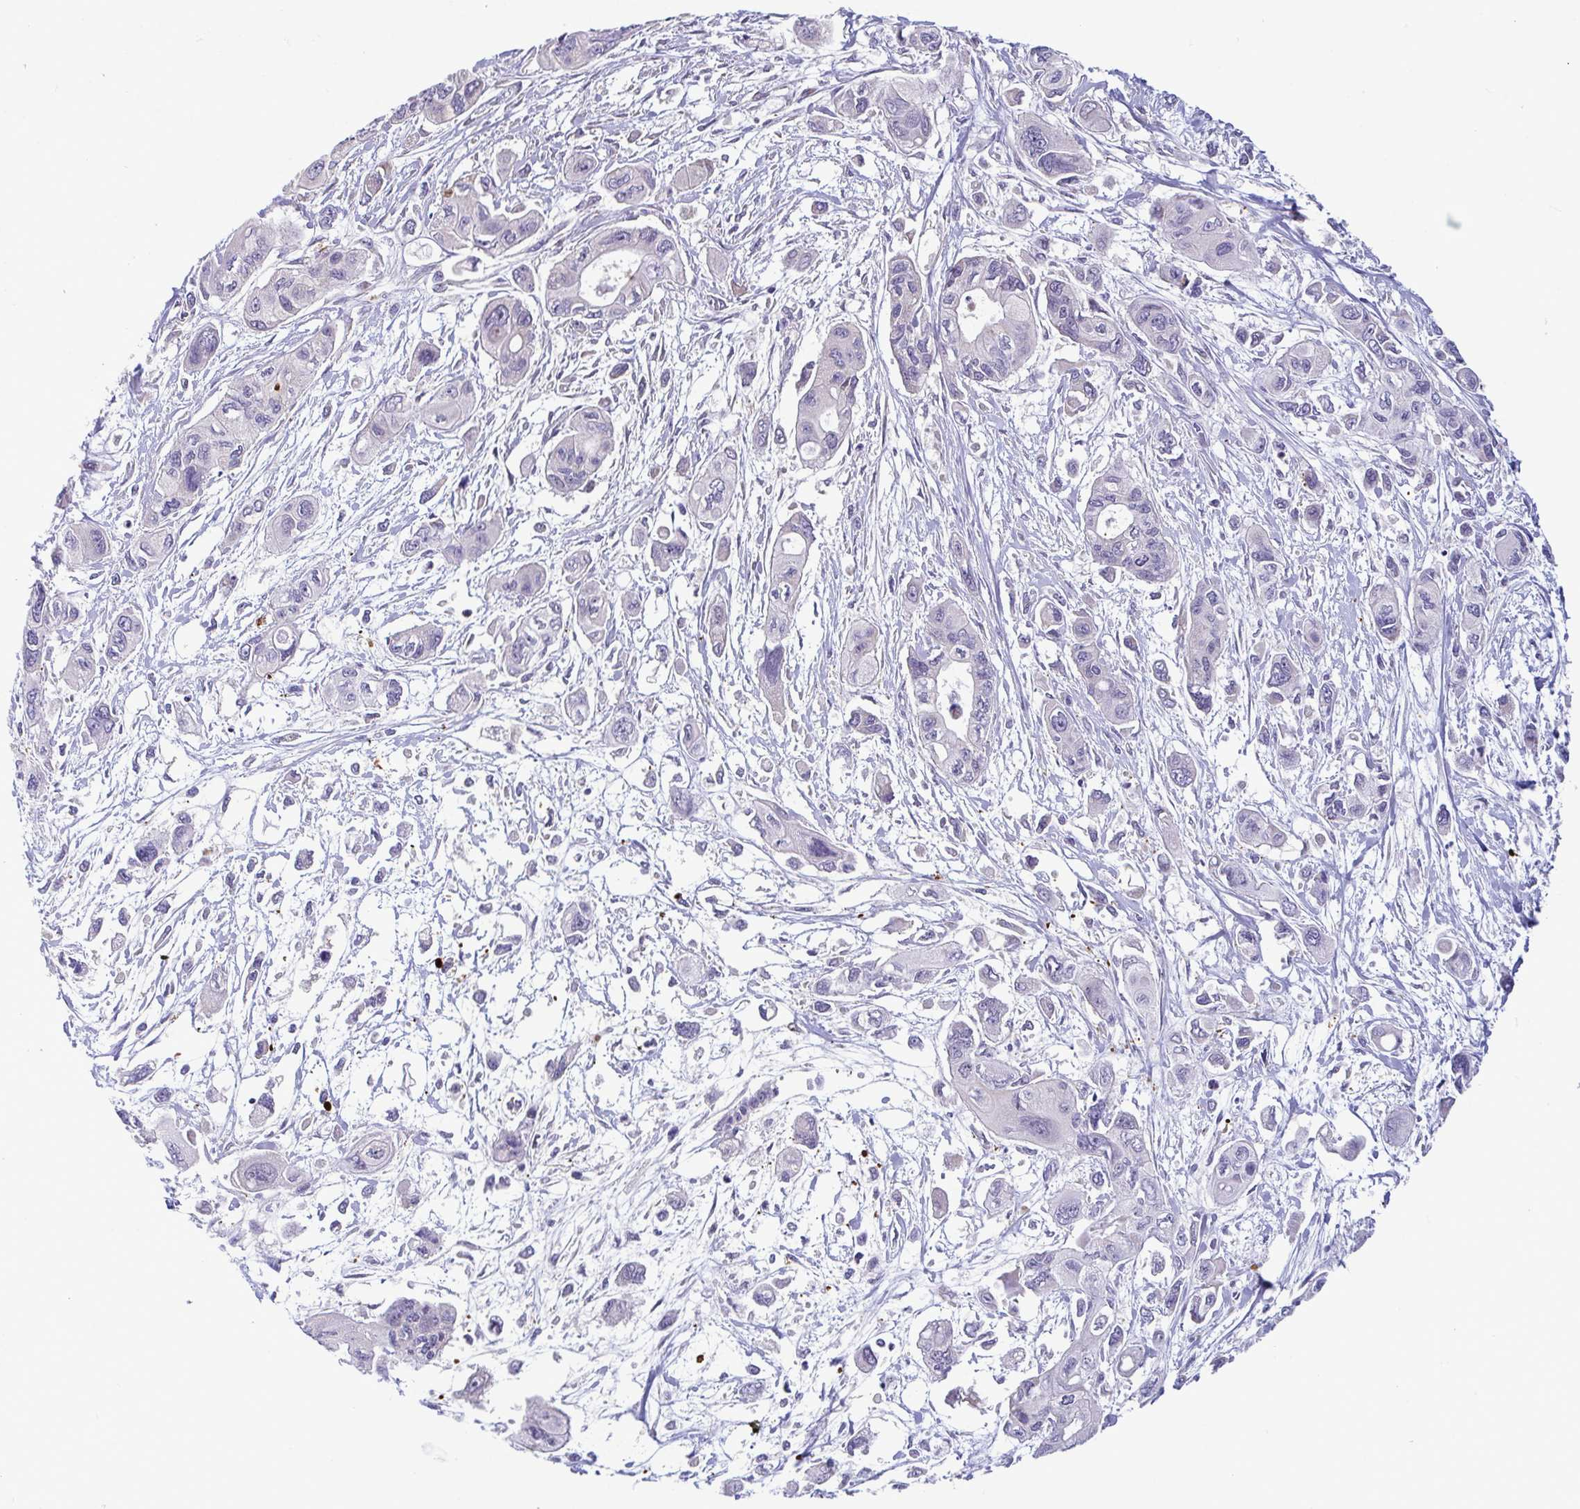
{"staining": {"intensity": "negative", "quantity": "none", "location": "none"}, "tissue": "pancreatic cancer", "cell_type": "Tumor cells", "image_type": "cancer", "snomed": [{"axis": "morphology", "description": "Adenocarcinoma, NOS"}, {"axis": "topography", "description": "Pancreas"}], "caption": "Pancreatic cancer was stained to show a protein in brown. There is no significant expression in tumor cells.", "gene": "IL37", "patient": {"sex": "female", "age": 47}}